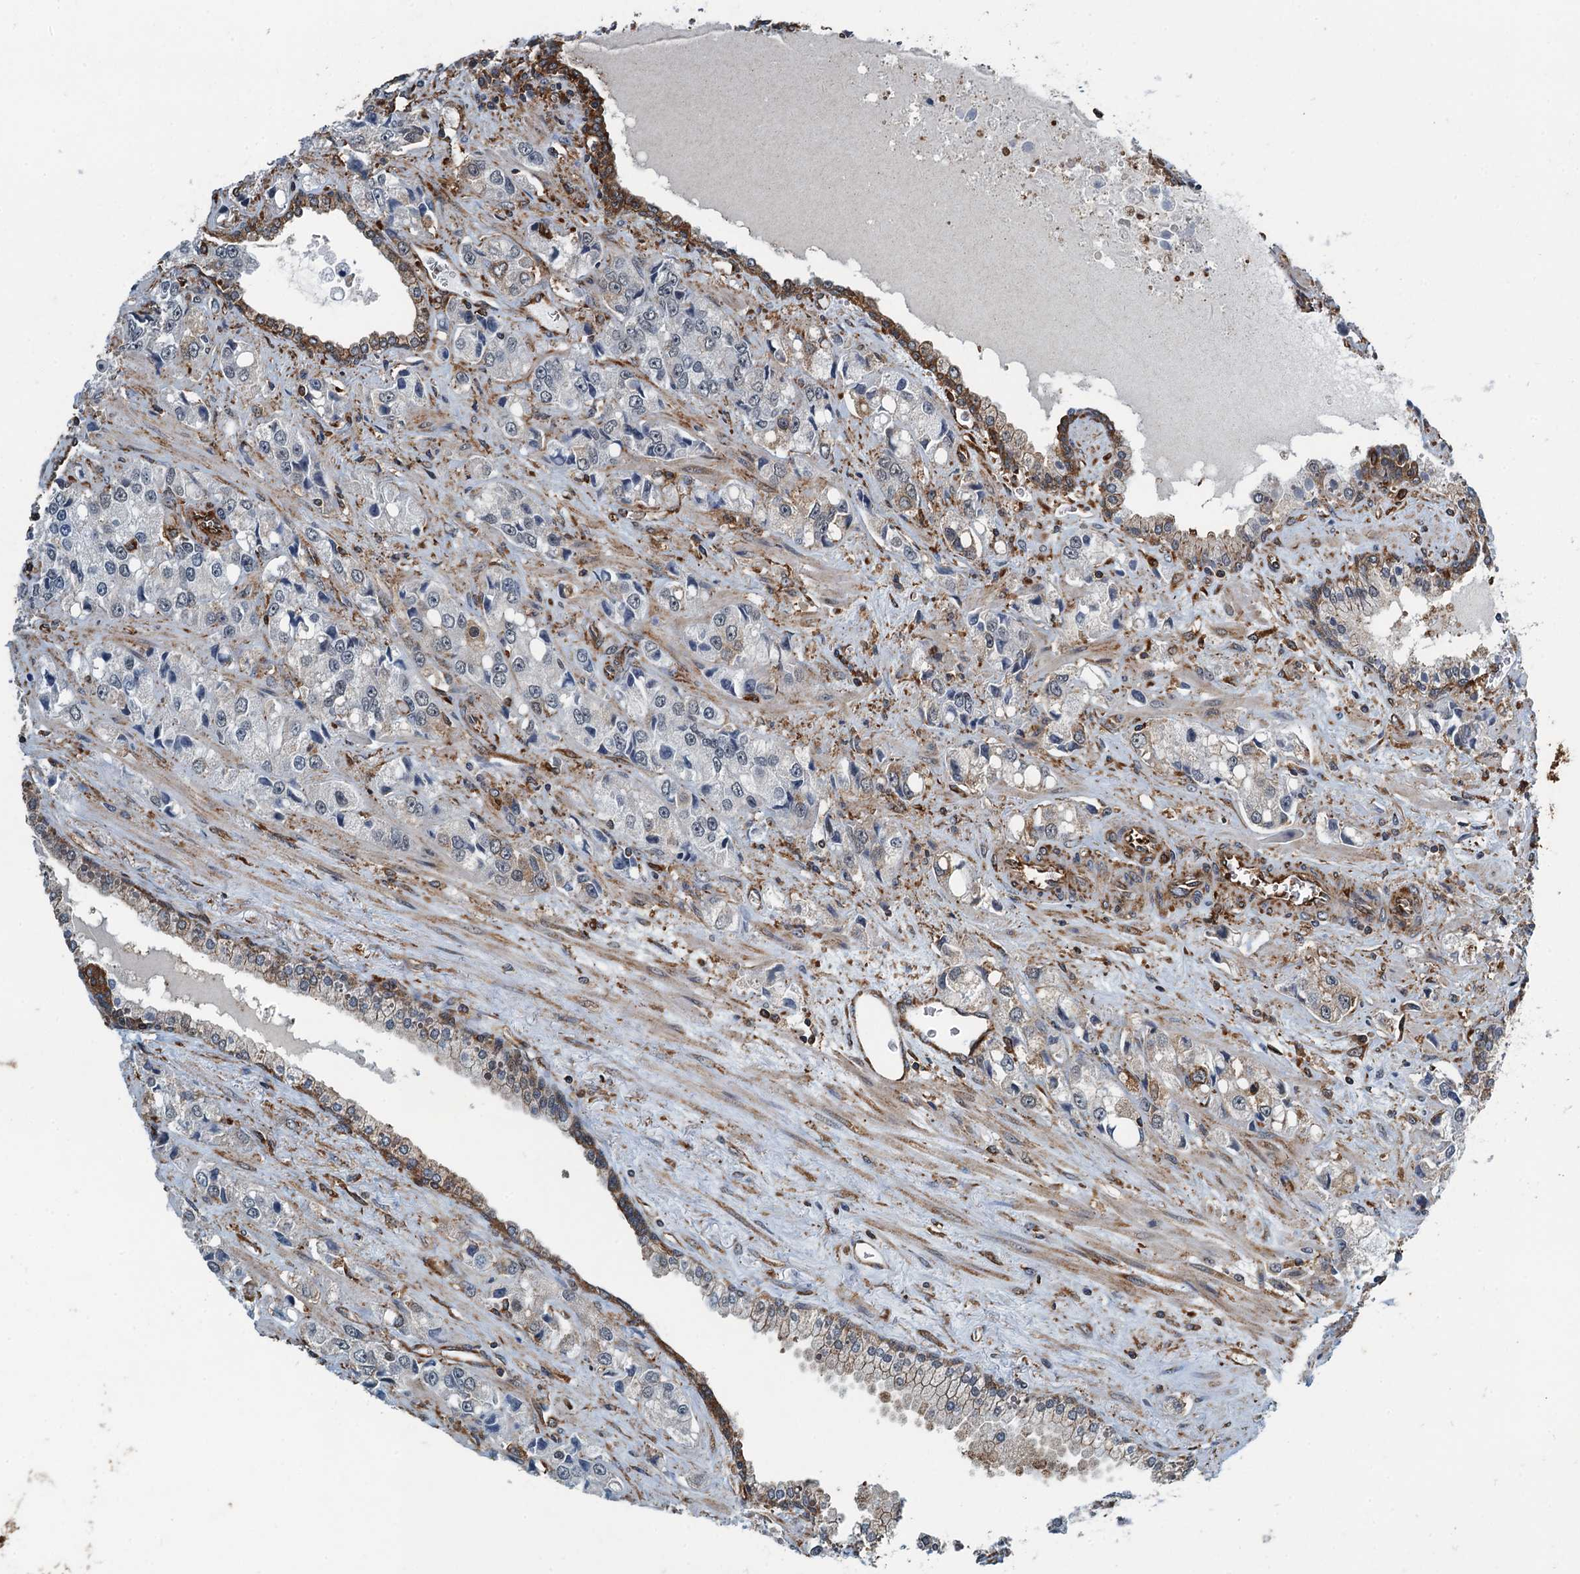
{"staining": {"intensity": "negative", "quantity": "none", "location": "none"}, "tissue": "prostate cancer", "cell_type": "Tumor cells", "image_type": "cancer", "snomed": [{"axis": "morphology", "description": "Adenocarcinoma, High grade"}, {"axis": "topography", "description": "Prostate"}], "caption": "Immunohistochemical staining of human prostate high-grade adenocarcinoma exhibits no significant expression in tumor cells.", "gene": "WHAMM", "patient": {"sex": "male", "age": 74}}